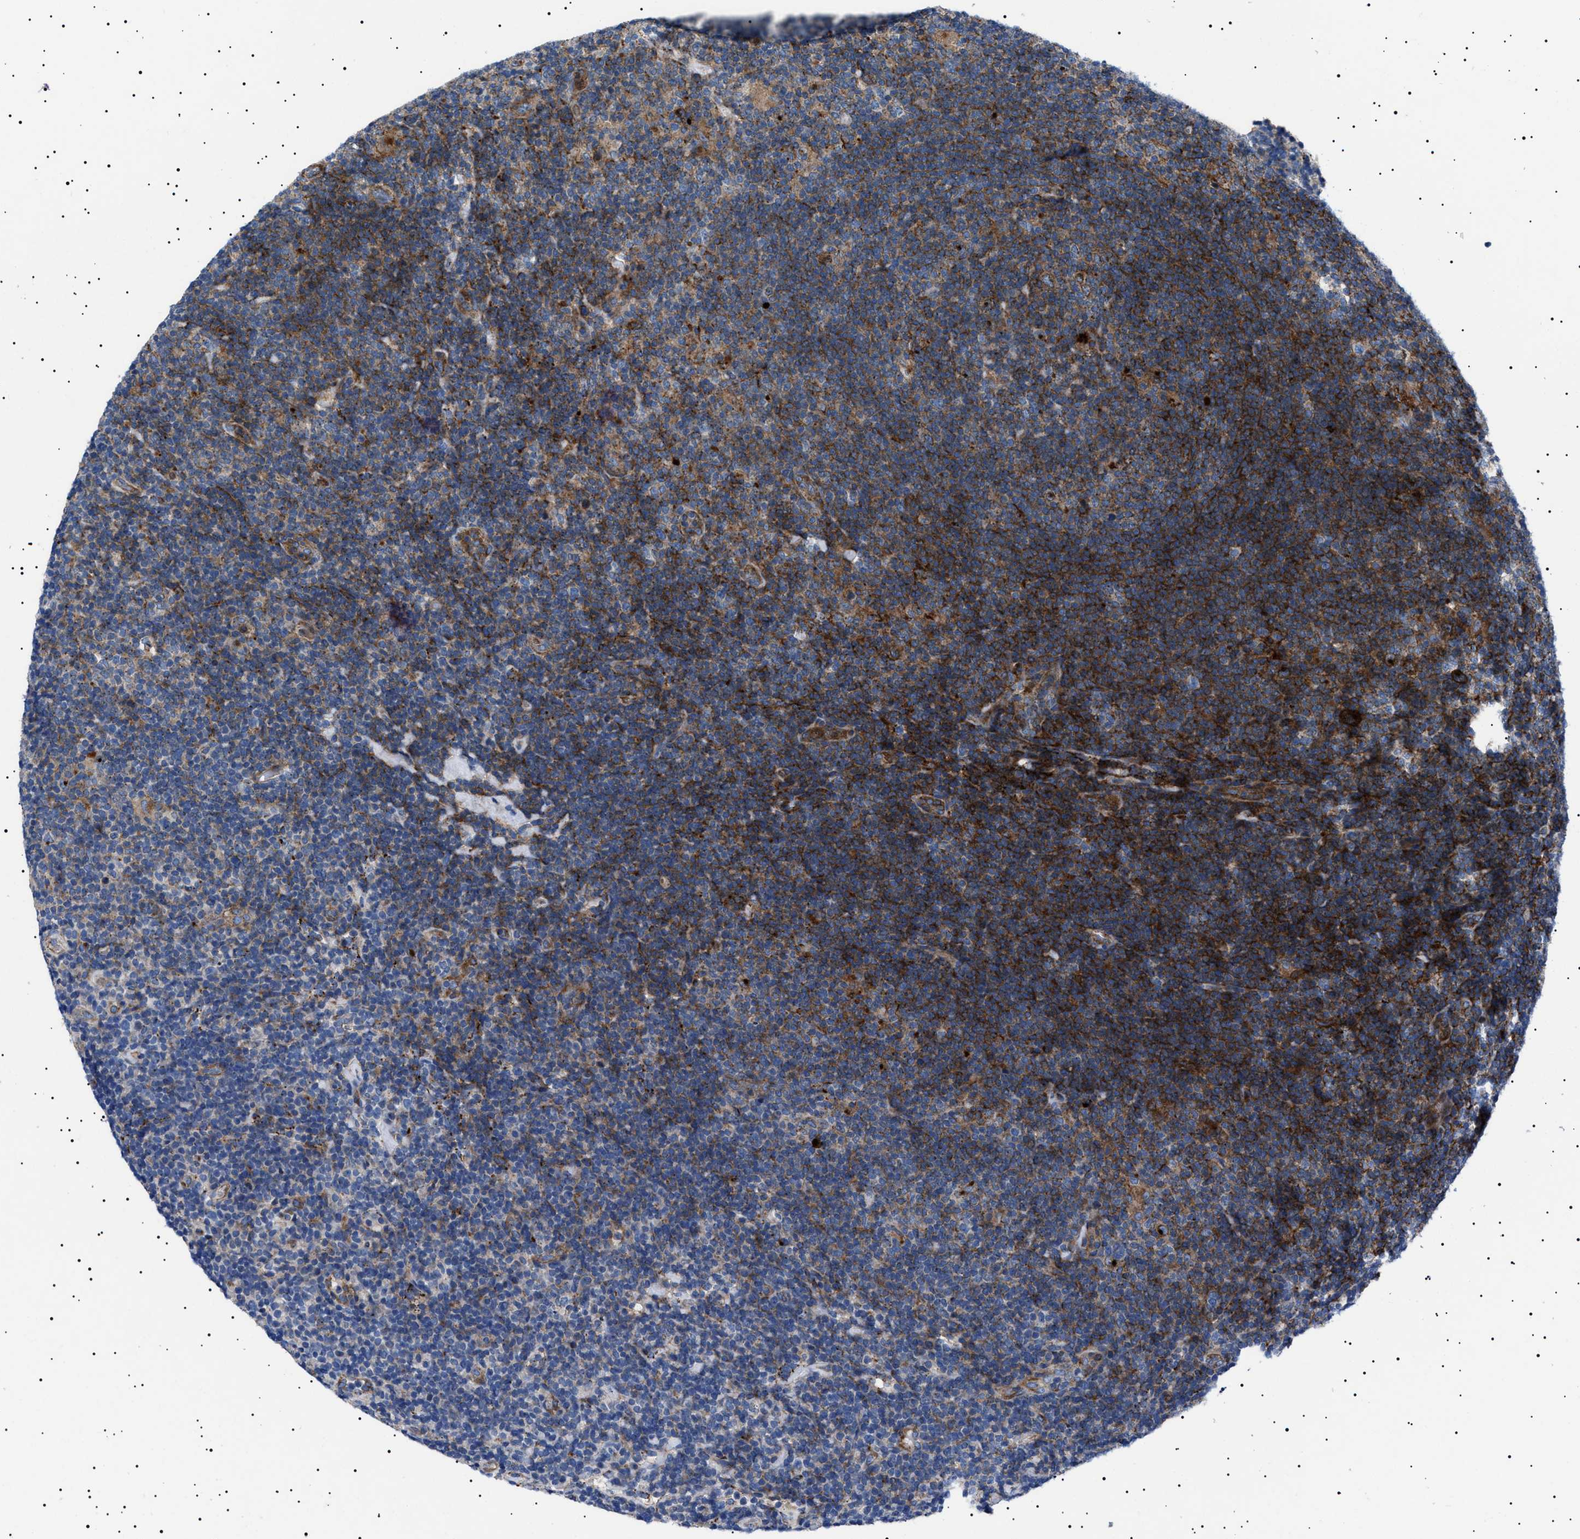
{"staining": {"intensity": "moderate", "quantity": ">75%", "location": "cytoplasmic/membranous"}, "tissue": "lymphoma", "cell_type": "Tumor cells", "image_type": "cancer", "snomed": [{"axis": "morphology", "description": "Hodgkin's disease, NOS"}, {"axis": "topography", "description": "Lymph node"}], "caption": "IHC image of neoplastic tissue: lymphoma stained using IHC reveals medium levels of moderate protein expression localized specifically in the cytoplasmic/membranous of tumor cells, appearing as a cytoplasmic/membranous brown color.", "gene": "NEU1", "patient": {"sex": "female", "age": 57}}